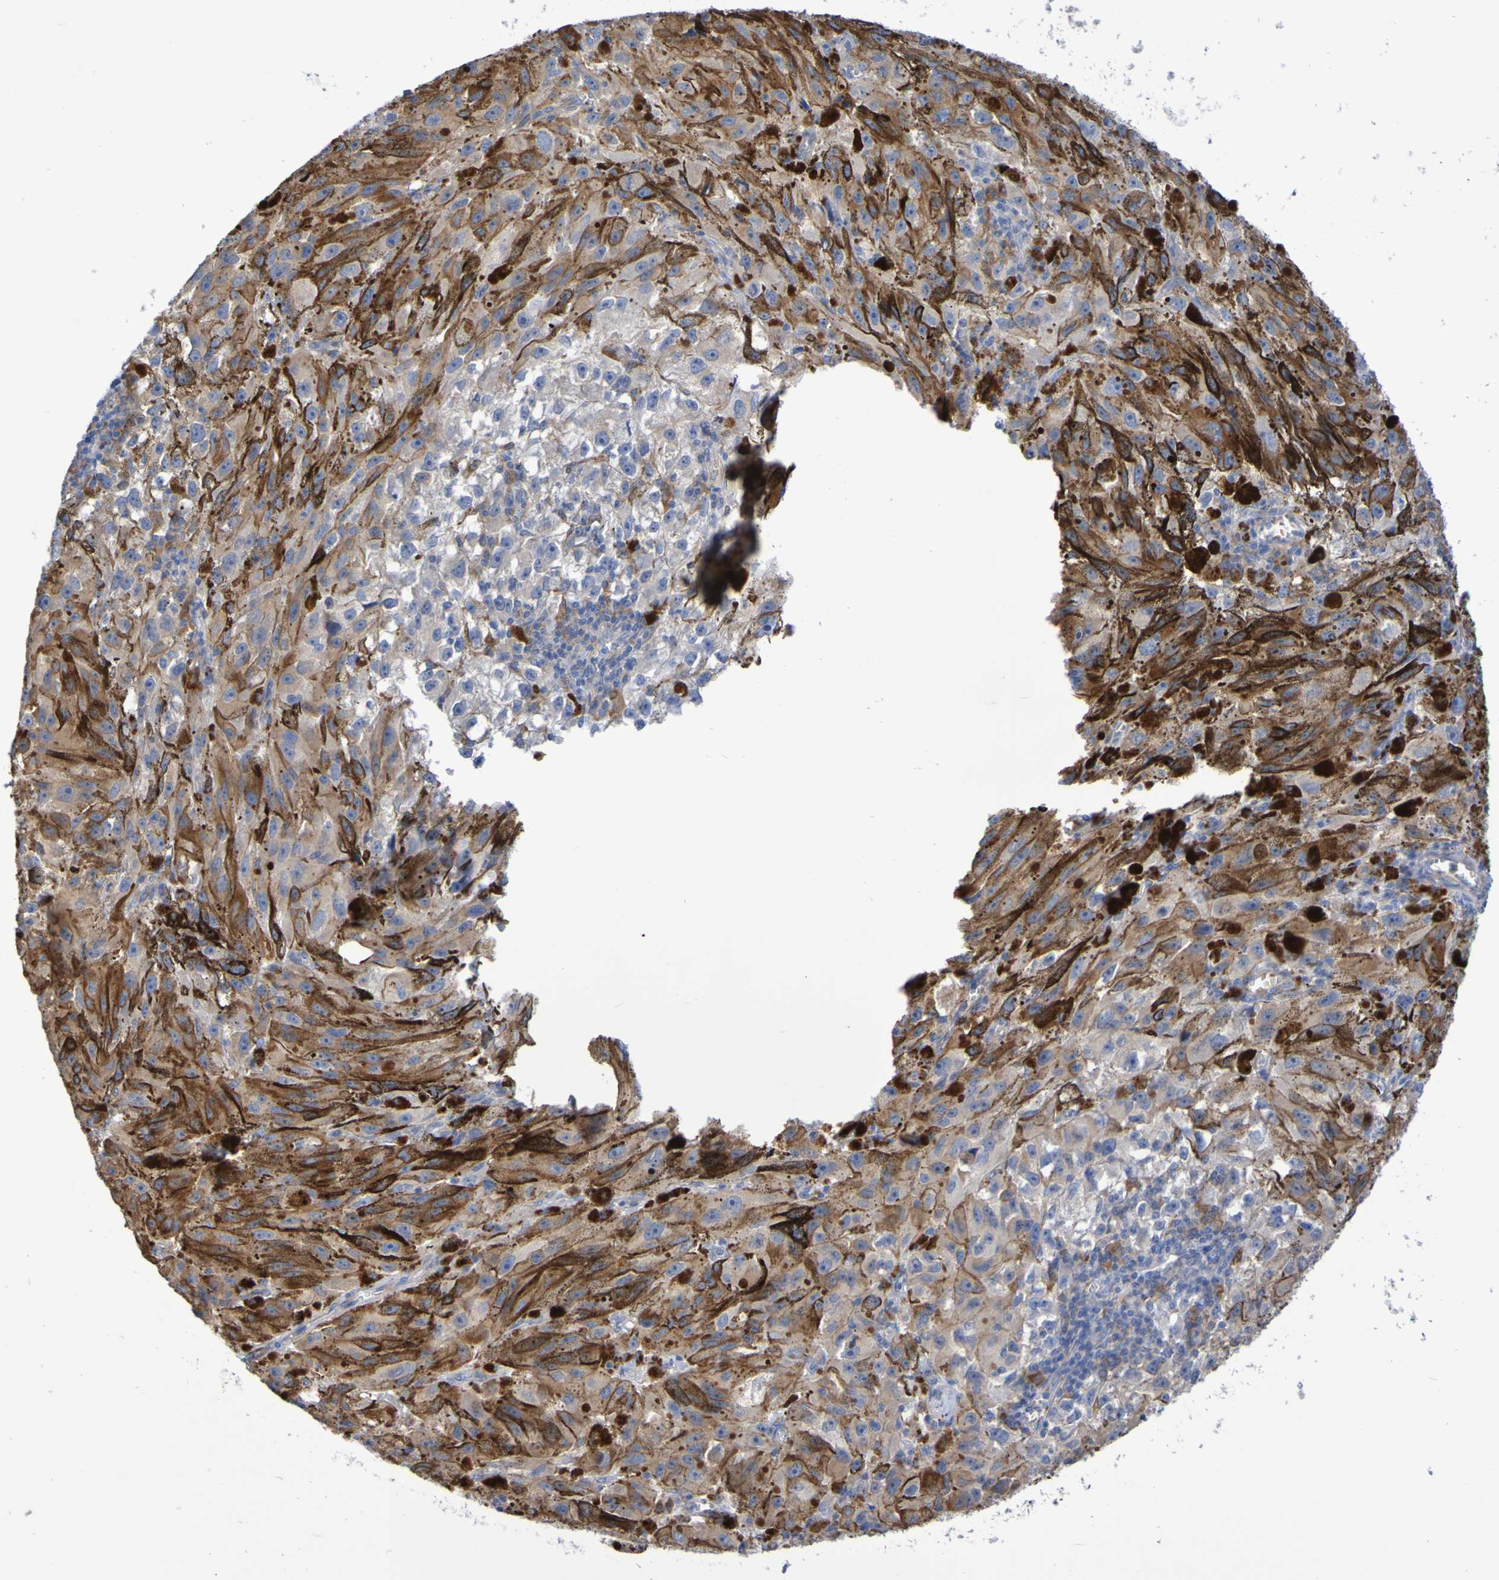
{"staining": {"intensity": "moderate", "quantity": ">75%", "location": "cytoplasmic/membranous"}, "tissue": "melanoma", "cell_type": "Tumor cells", "image_type": "cancer", "snomed": [{"axis": "morphology", "description": "Malignant melanoma, NOS"}, {"axis": "topography", "description": "Skin"}], "caption": "This is a histology image of immunohistochemistry staining of malignant melanoma, which shows moderate staining in the cytoplasmic/membranous of tumor cells.", "gene": "SCRG1", "patient": {"sex": "female", "age": 104}}